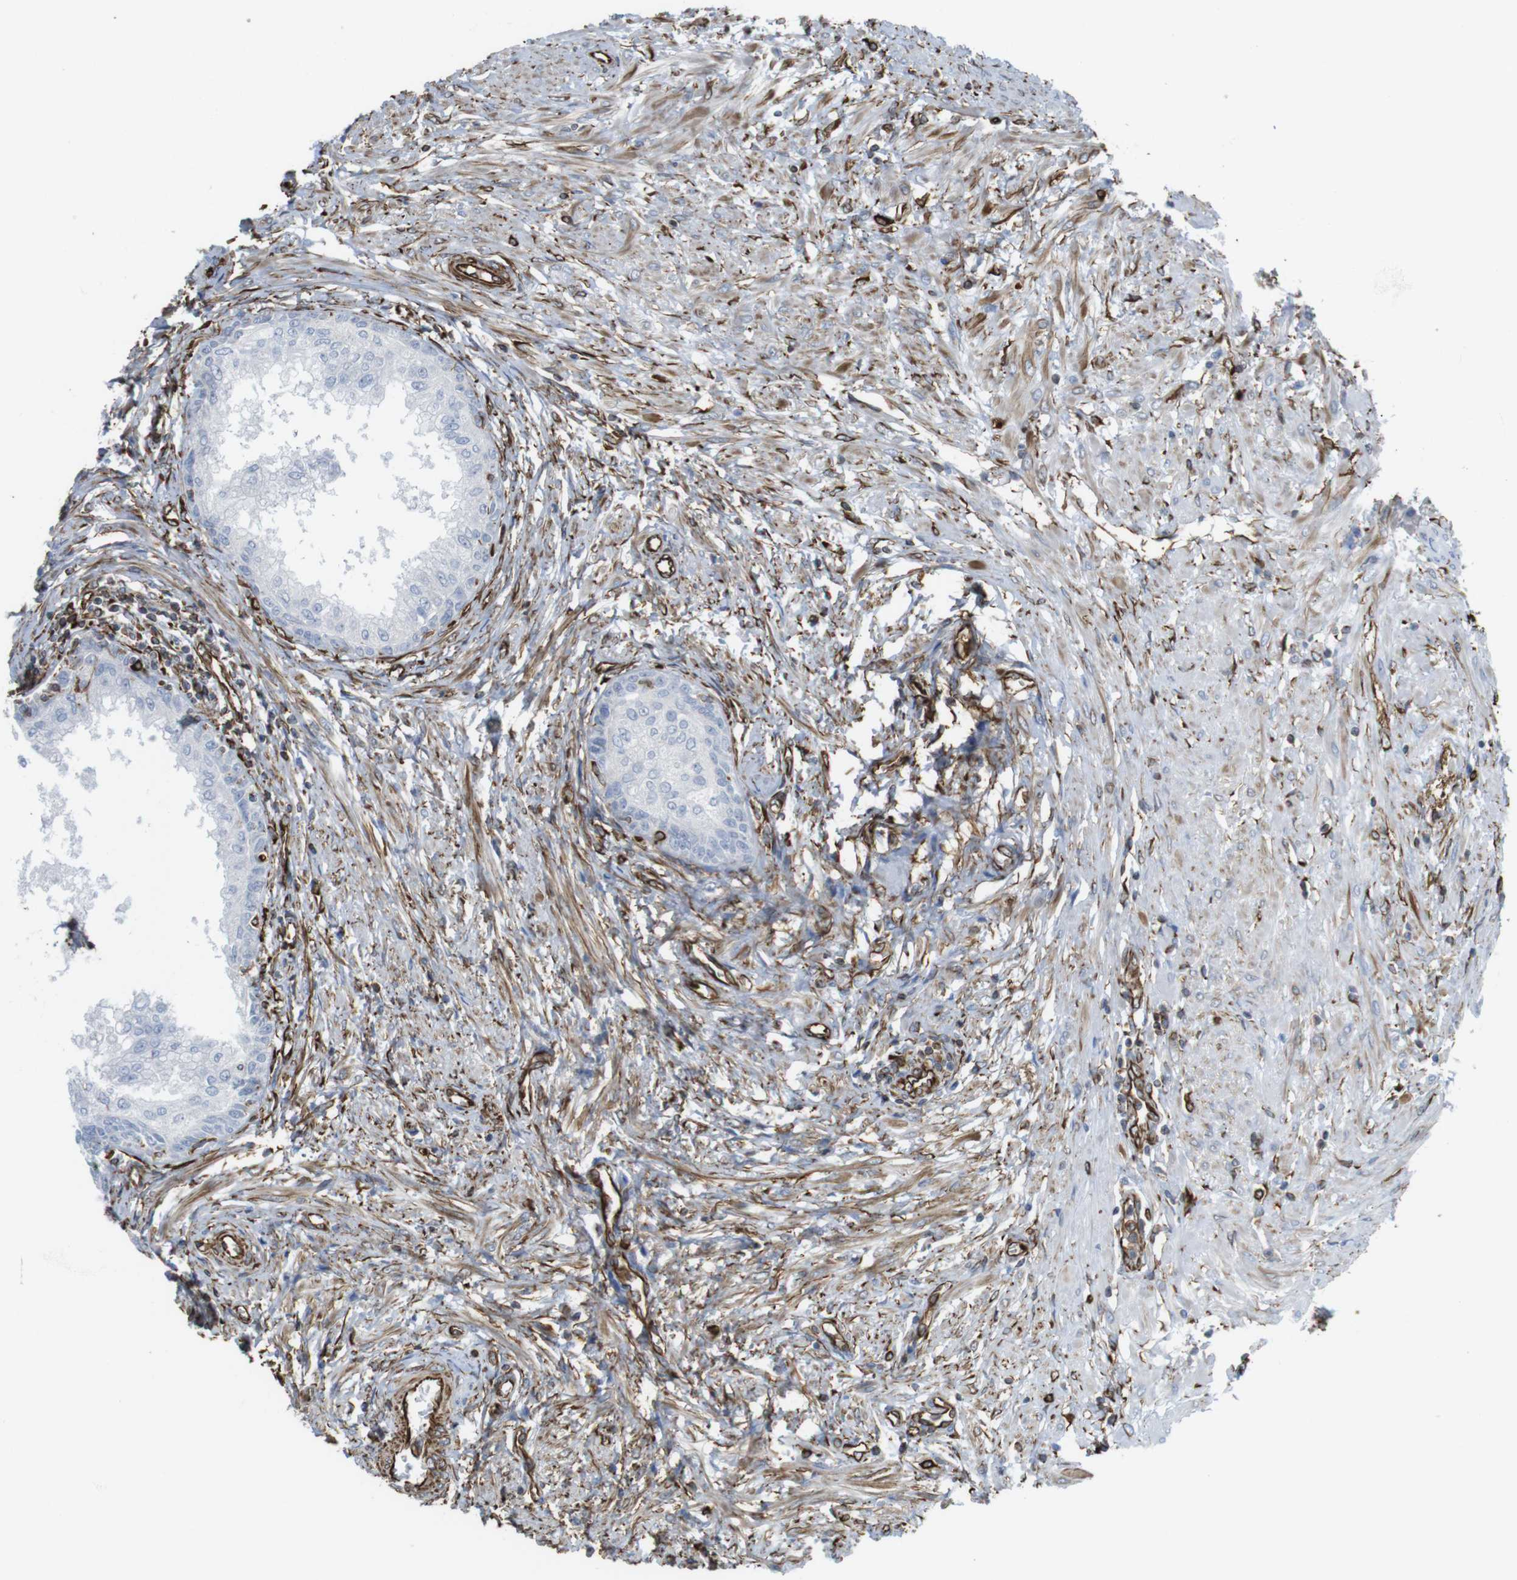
{"staining": {"intensity": "negative", "quantity": "none", "location": "none"}, "tissue": "prostate", "cell_type": "Glandular cells", "image_type": "normal", "snomed": [{"axis": "morphology", "description": "Normal tissue, NOS"}, {"axis": "topography", "description": "Prostate"}, {"axis": "topography", "description": "Seminal veicle"}], "caption": "Protein analysis of normal prostate reveals no significant expression in glandular cells. The staining was performed using DAB (3,3'-diaminobenzidine) to visualize the protein expression in brown, while the nuclei were stained in blue with hematoxylin (Magnification: 20x).", "gene": "RALGPS1", "patient": {"sex": "male", "age": 60}}